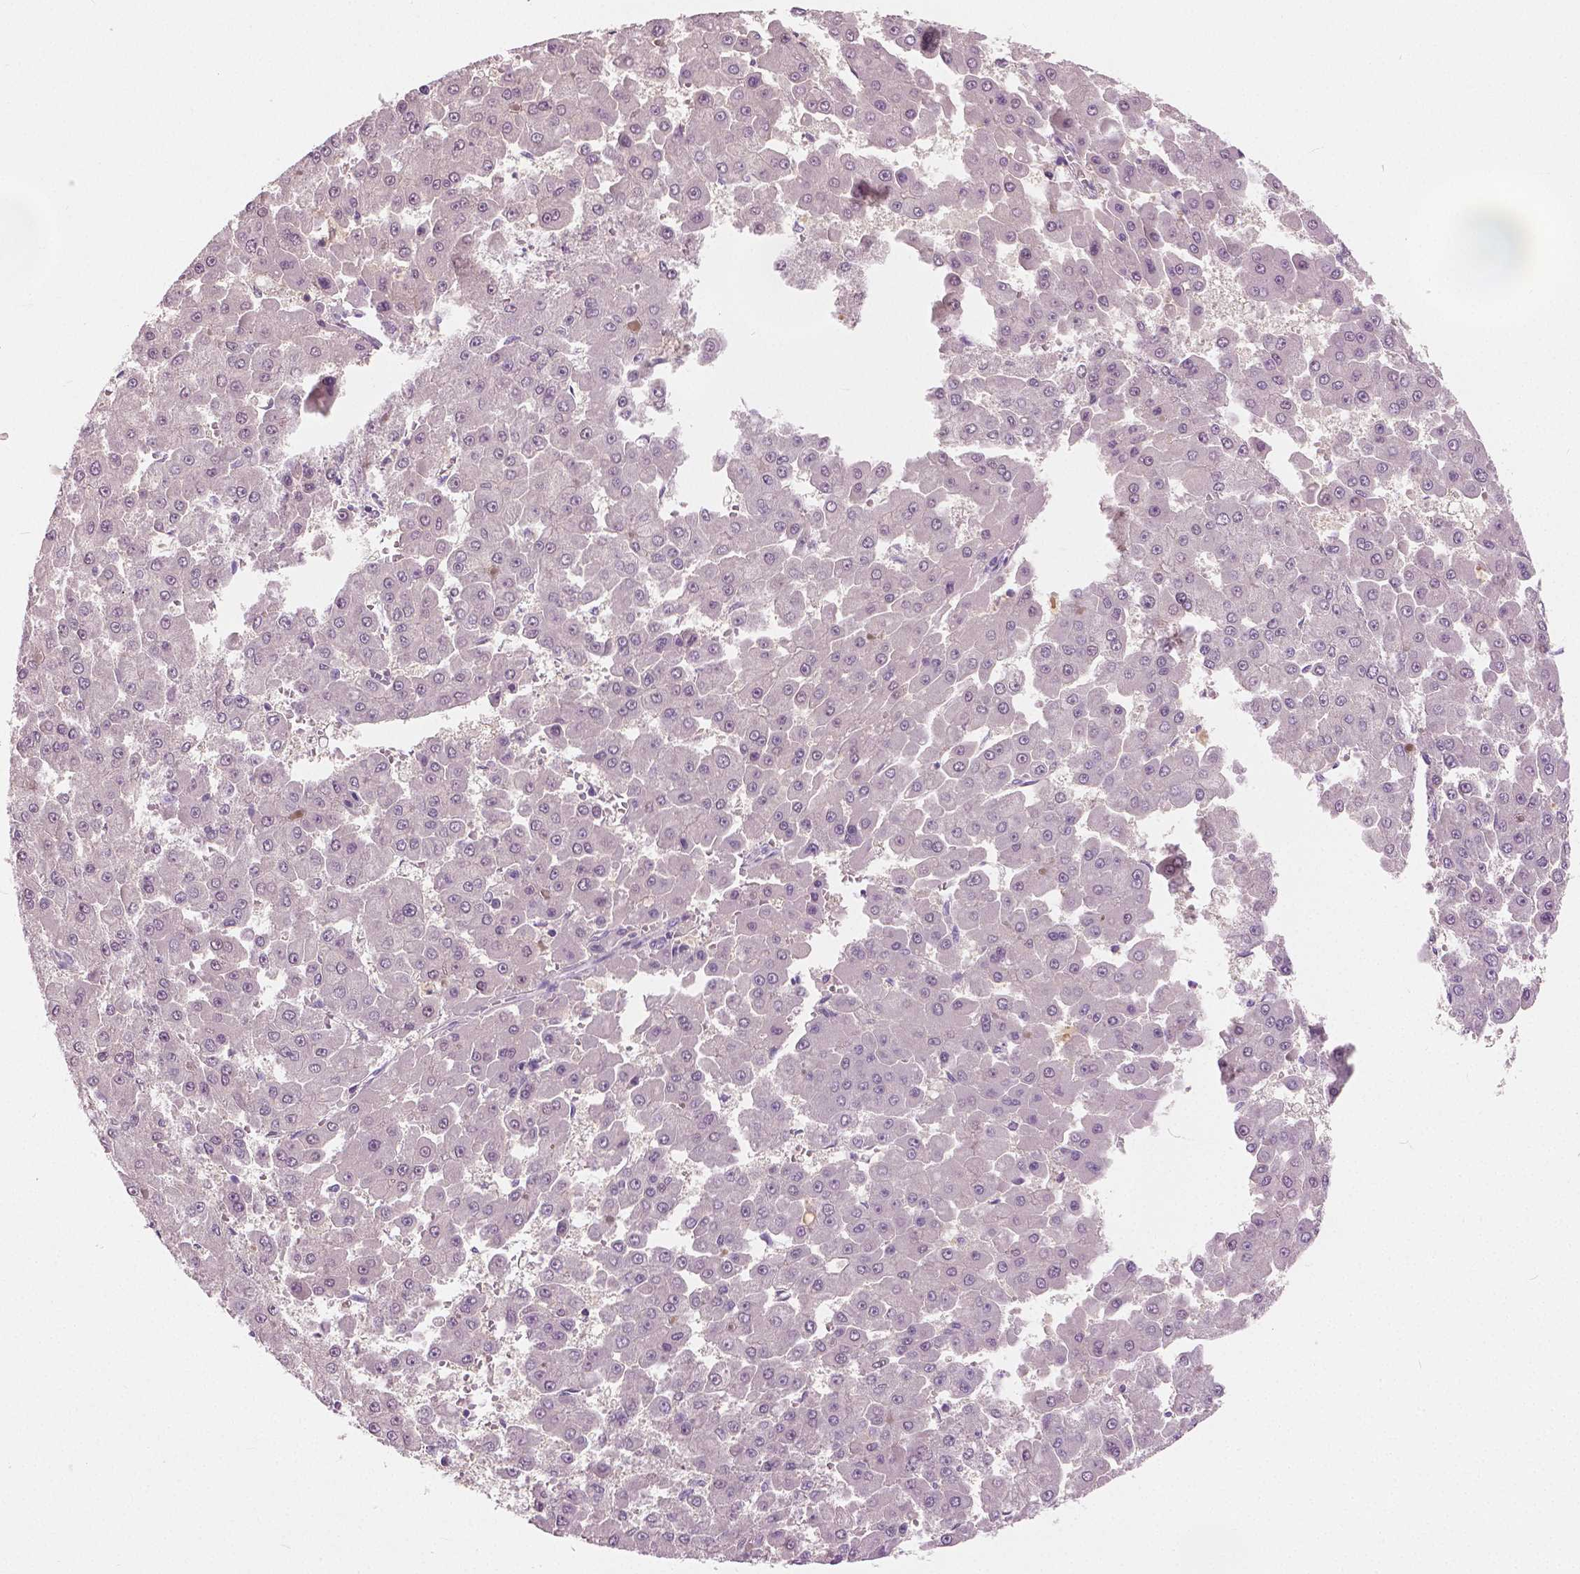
{"staining": {"intensity": "negative", "quantity": "none", "location": "none"}, "tissue": "liver cancer", "cell_type": "Tumor cells", "image_type": "cancer", "snomed": [{"axis": "morphology", "description": "Carcinoma, Hepatocellular, NOS"}, {"axis": "topography", "description": "Liver"}], "caption": "Tumor cells are negative for protein expression in human liver cancer (hepatocellular carcinoma). Nuclei are stained in blue.", "gene": "GALM", "patient": {"sex": "male", "age": 78}}